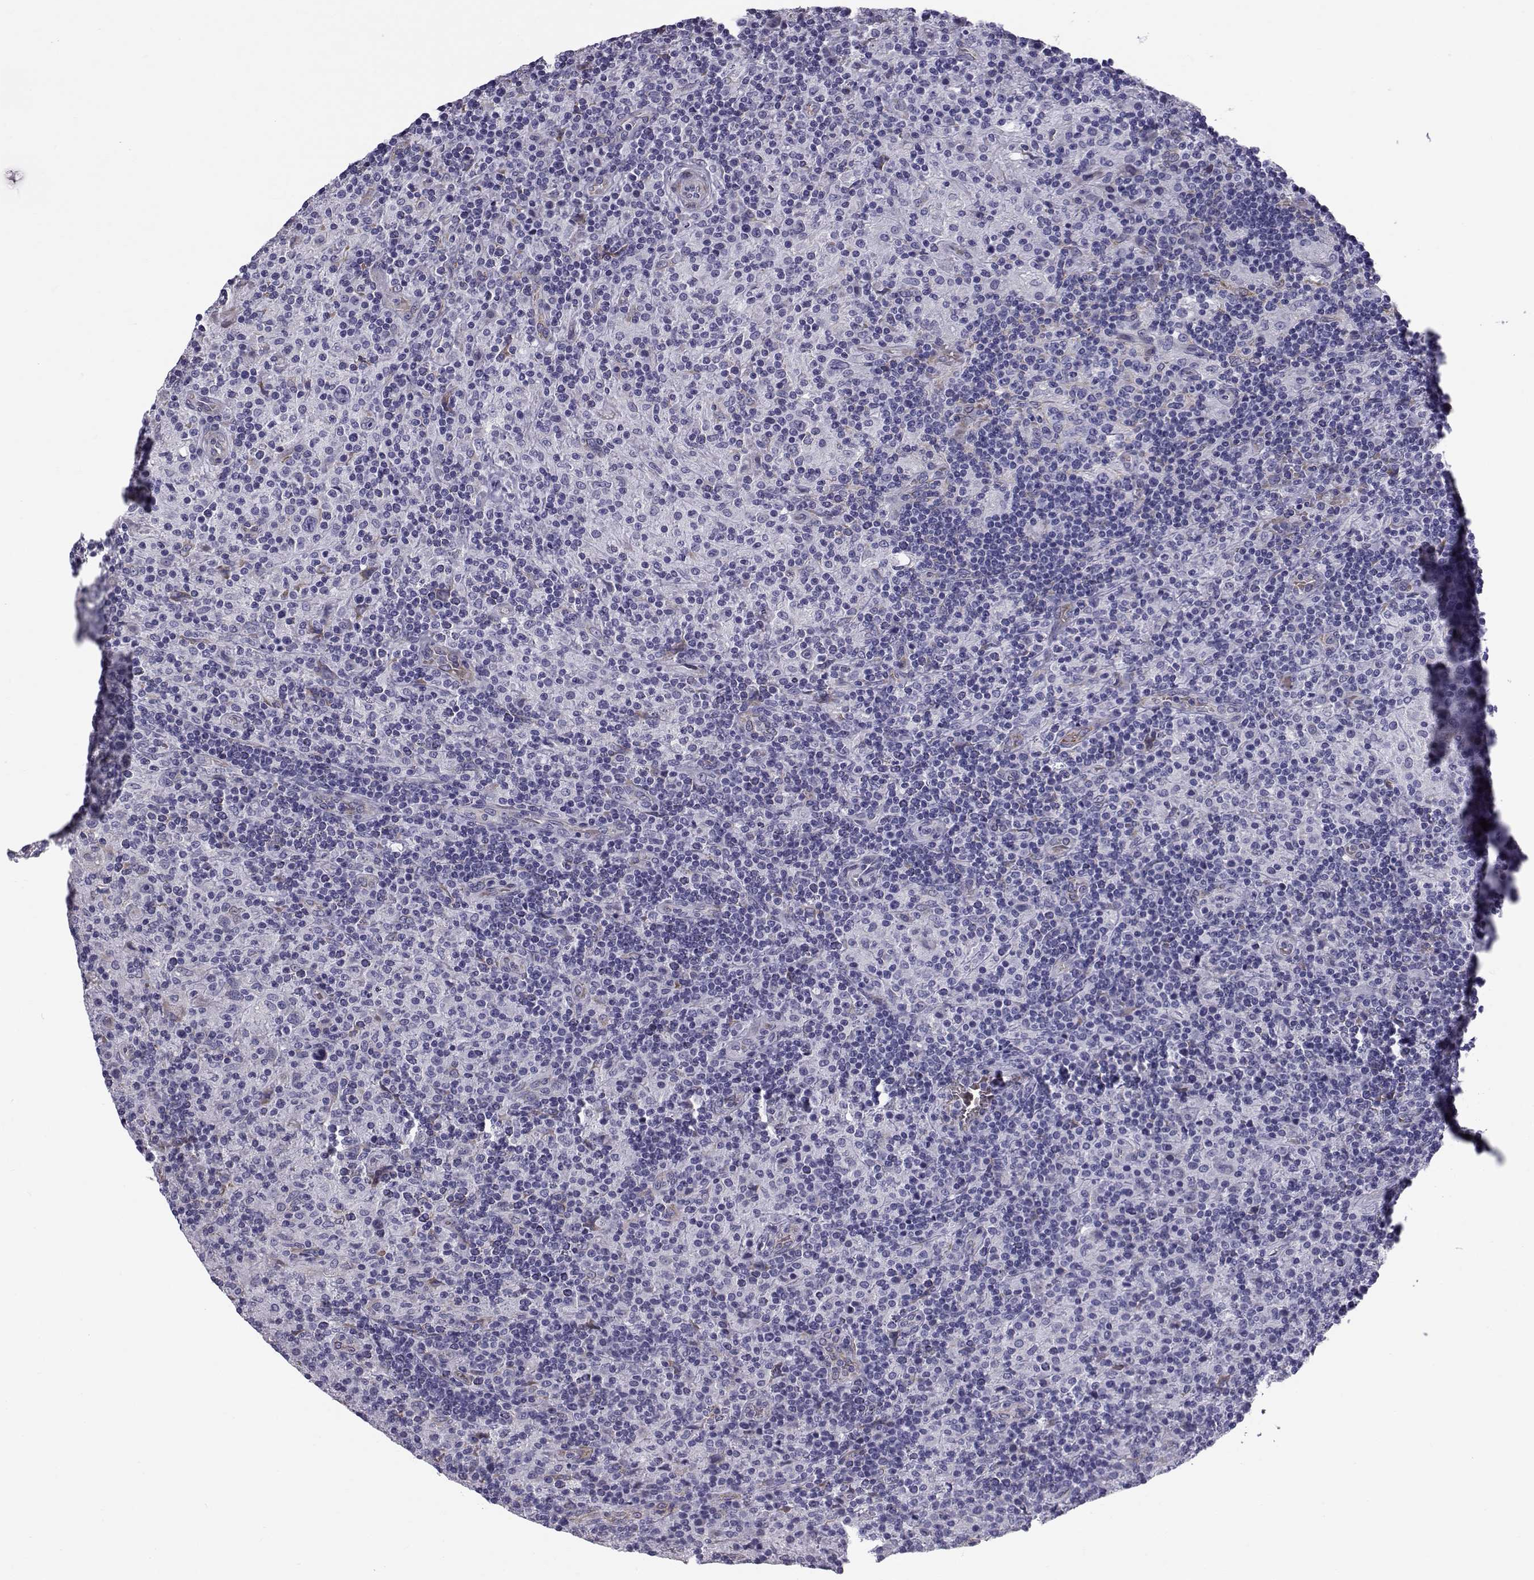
{"staining": {"intensity": "negative", "quantity": "none", "location": "none"}, "tissue": "lymphoma", "cell_type": "Tumor cells", "image_type": "cancer", "snomed": [{"axis": "morphology", "description": "Hodgkin's disease, NOS"}, {"axis": "topography", "description": "Lymph node"}], "caption": "The IHC image has no significant positivity in tumor cells of lymphoma tissue.", "gene": "RNASE12", "patient": {"sex": "male", "age": 70}}